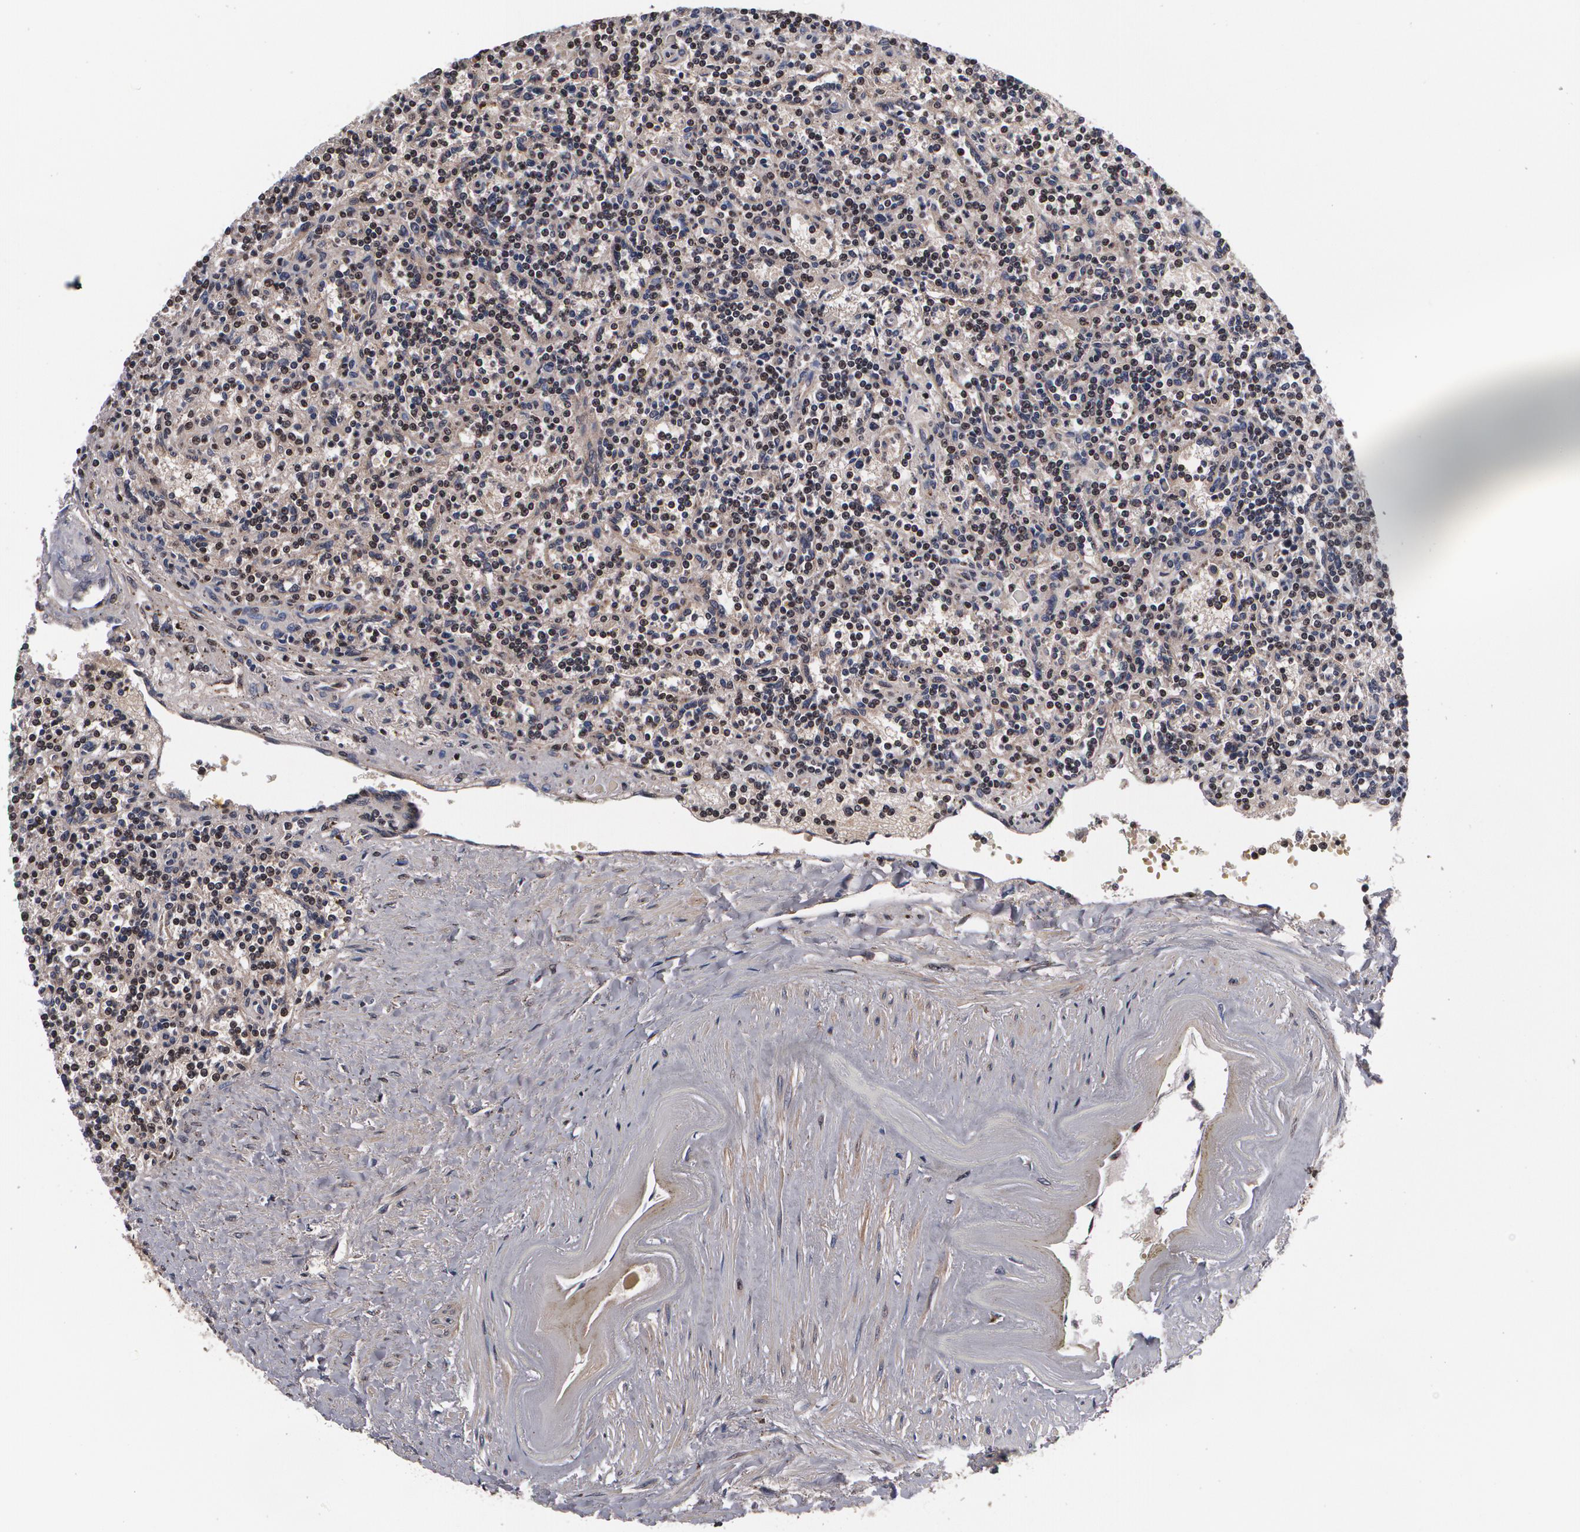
{"staining": {"intensity": "weak", "quantity": "25%-75%", "location": "cytoplasmic/membranous"}, "tissue": "lymphoma", "cell_type": "Tumor cells", "image_type": "cancer", "snomed": [{"axis": "morphology", "description": "Malignant lymphoma, non-Hodgkin's type, Low grade"}, {"axis": "topography", "description": "Spleen"}], "caption": "Protein analysis of lymphoma tissue displays weak cytoplasmic/membranous staining in about 25%-75% of tumor cells. The staining was performed using DAB, with brown indicating positive protein expression. Nuclei are stained blue with hematoxylin.", "gene": "MVP", "patient": {"sex": "male", "age": 73}}